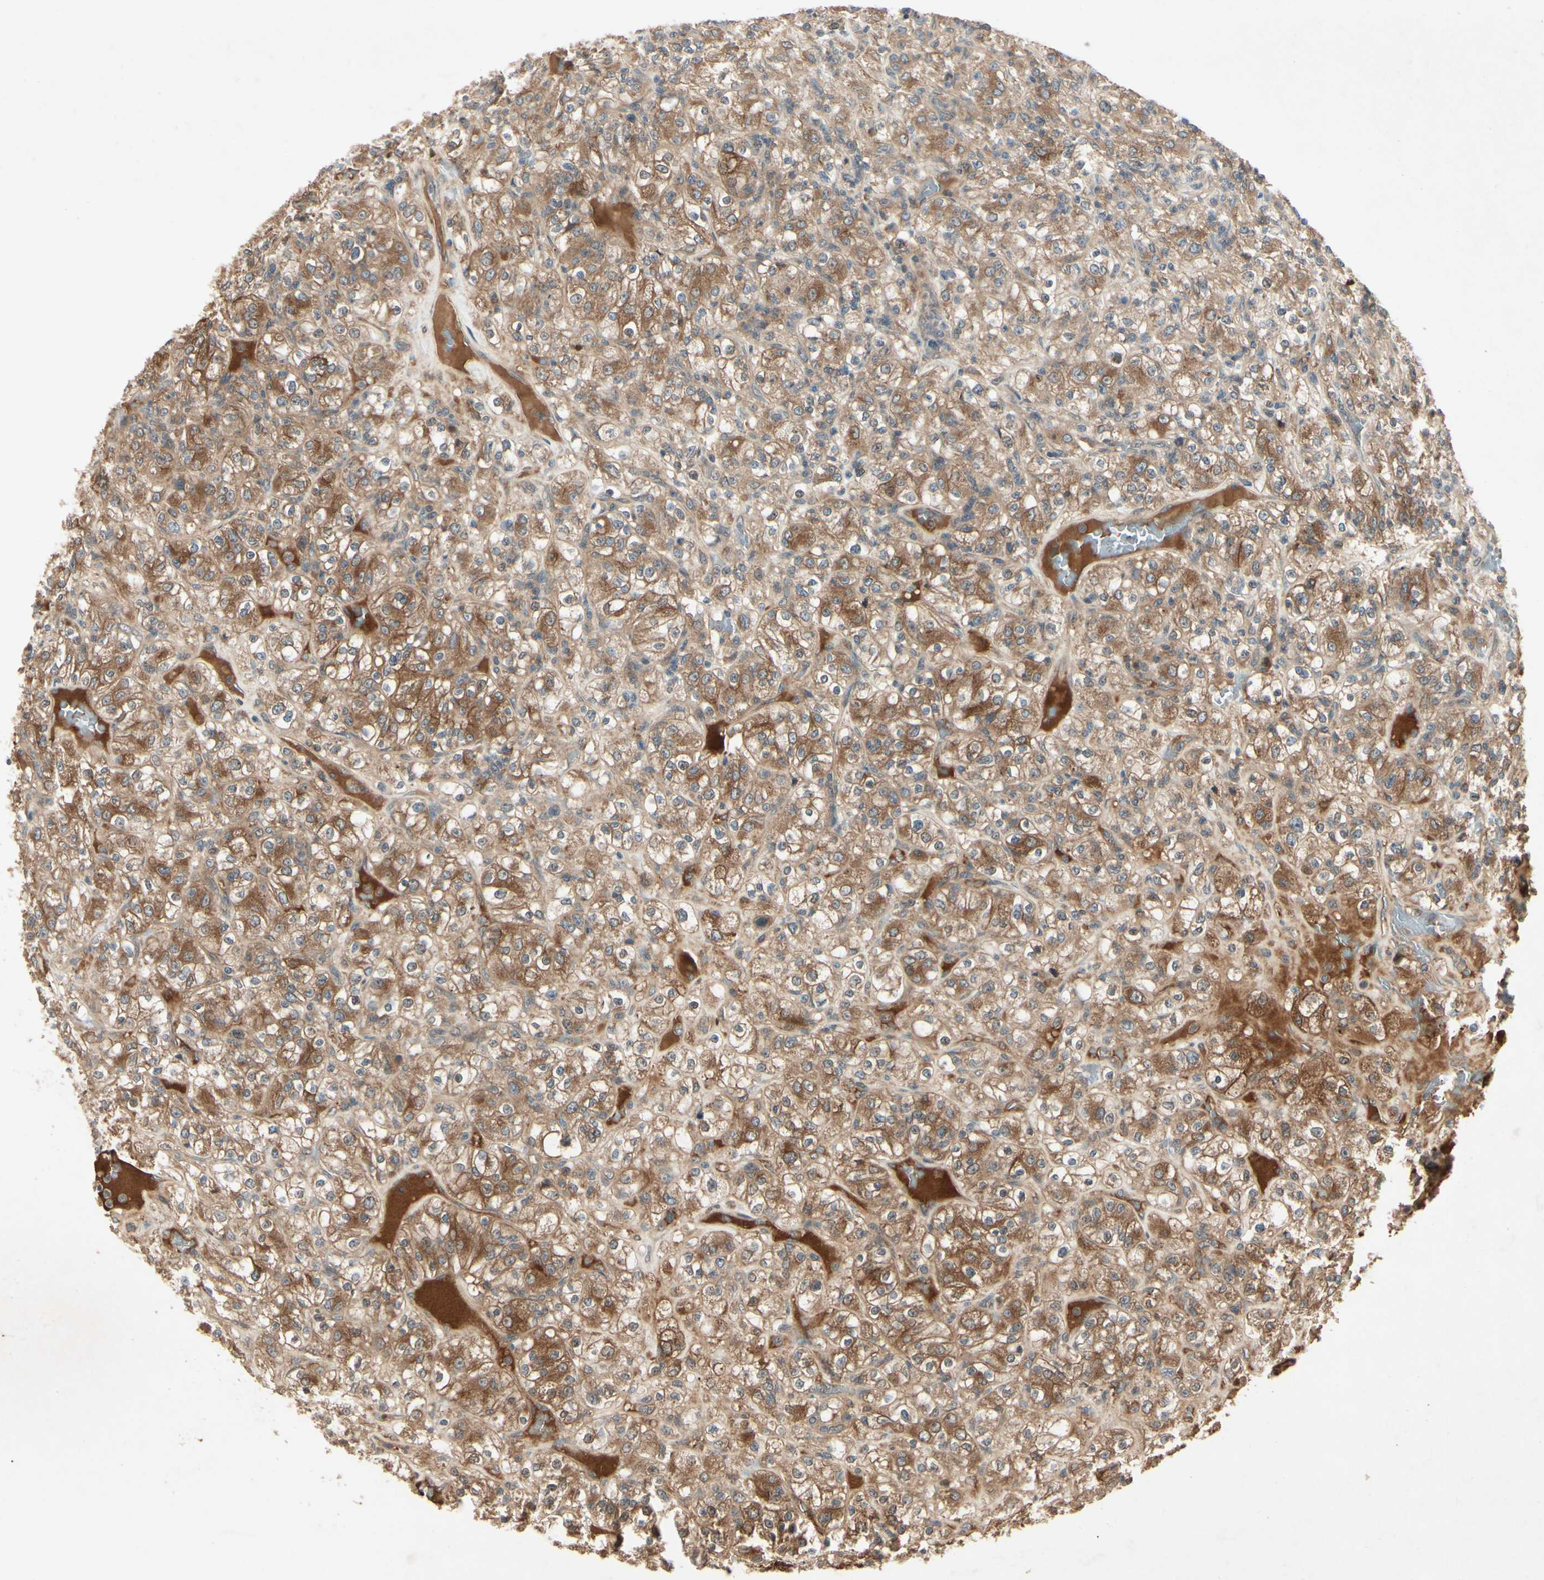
{"staining": {"intensity": "moderate", "quantity": ">75%", "location": "cytoplasmic/membranous"}, "tissue": "renal cancer", "cell_type": "Tumor cells", "image_type": "cancer", "snomed": [{"axis": "morphology", "description": "Normal tissue, NOS"}, {"axis": "morphology", "description": "Adenocarcinoma, NOS"}, {"axis": "topography", "description": "Kidney"}], "caption": "Immunohistochemistry (IHC) of renal cancer reveals medium levels of moderate cytoplasmic/membranous staining in approximately >75% of tumor cells. The staining is performed using DAB brown chromogen to label protein expression. The nuclei are counter-stained blue using hematoxylin.", "gene": "RNF14", "patient": {"sex": "female", "age": 72}}